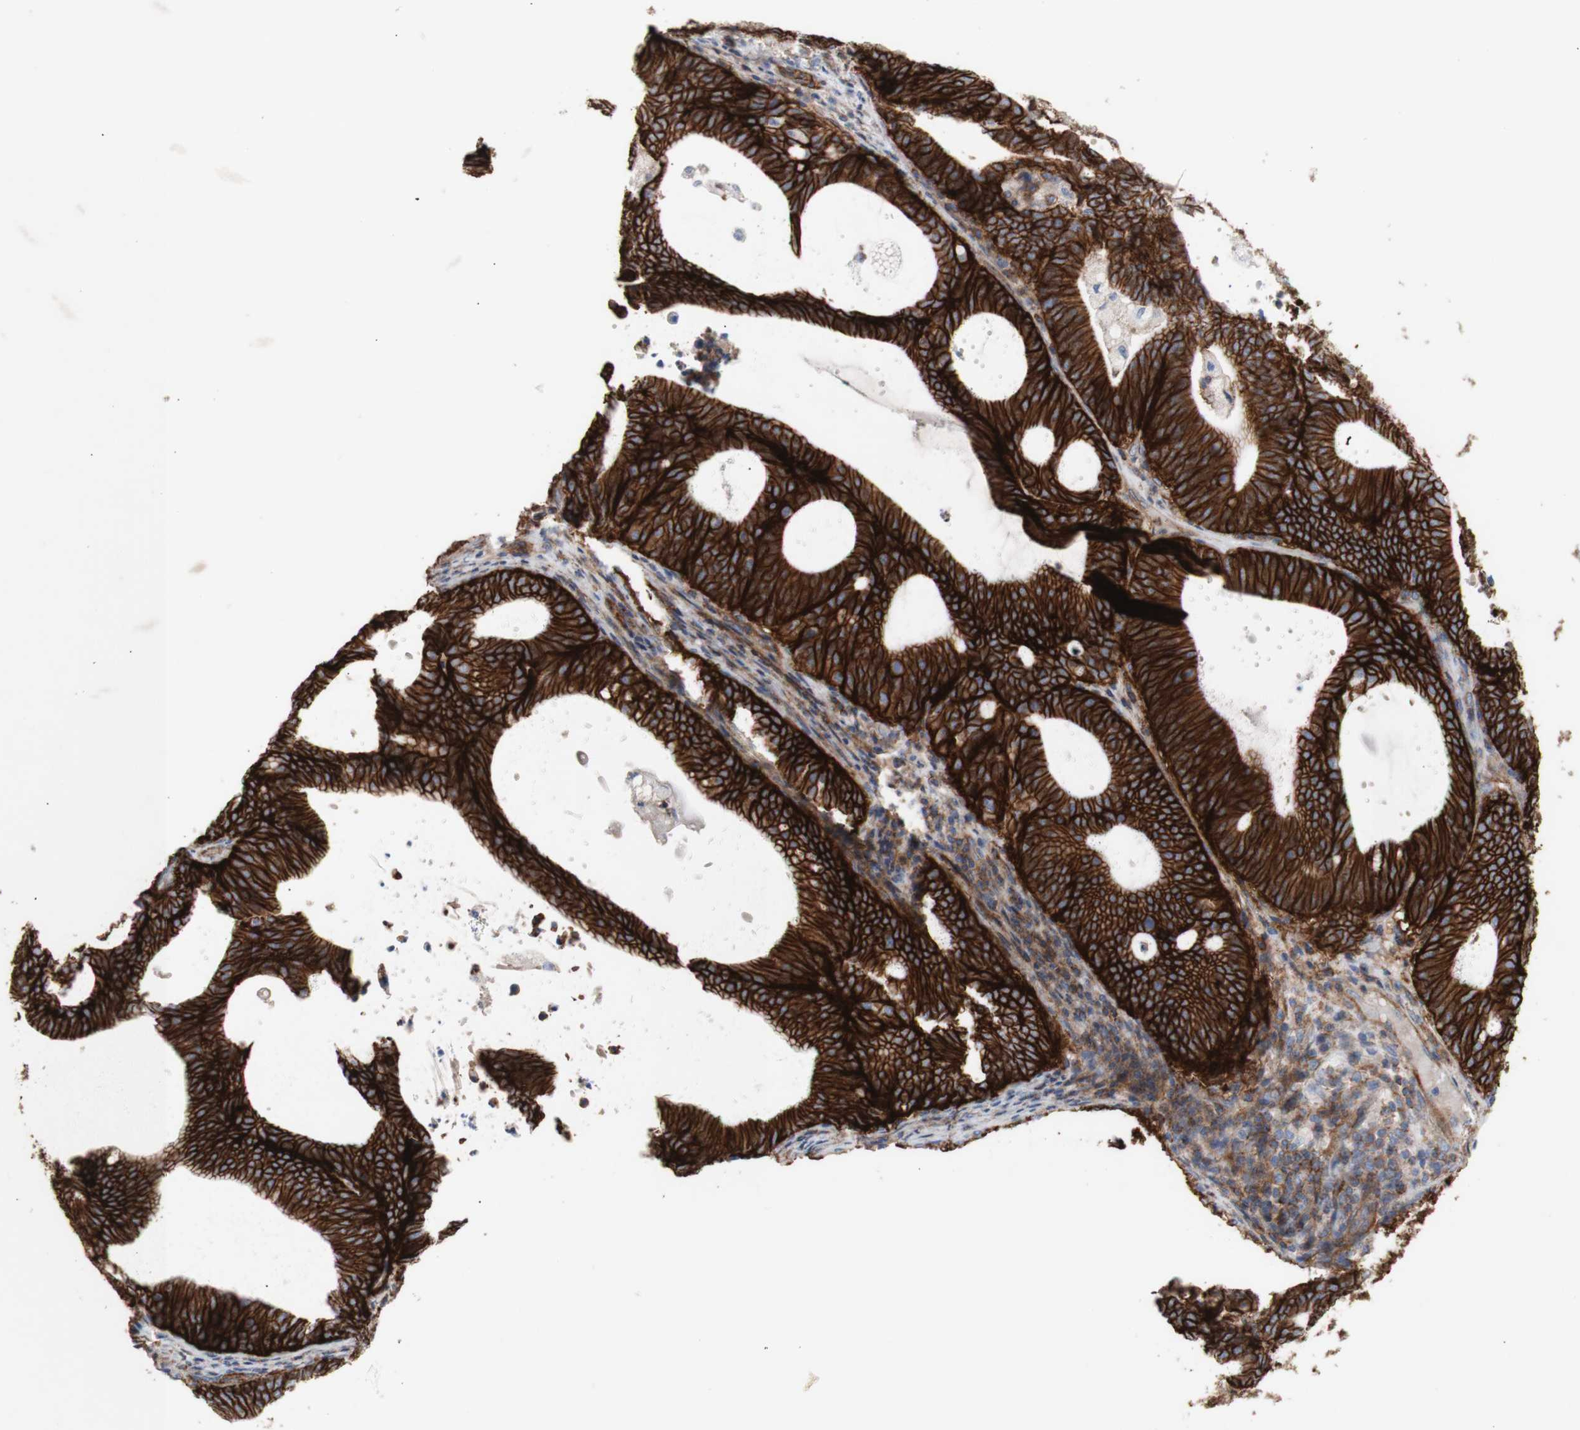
{"staining": {"intensity": "strong", "quantity": ">75%", "location": "cytoplasmic/membranous"}, "tissue": "endometrial cancer", "cell_type": "Tumor cells", "image_type": "cancer", "snomed": [{"axis": "morphology", "description": "Adenocarcinoma, NOS"}, {"axis": "topography", "description": "Uterus"}], "caption": "Endometrial cancer stained for a protein displays strong cytoplasmic/membranous positivity in tumor cells.", "gene": "ATP2A3", "patient": {"sex": "female", "age": 83}}